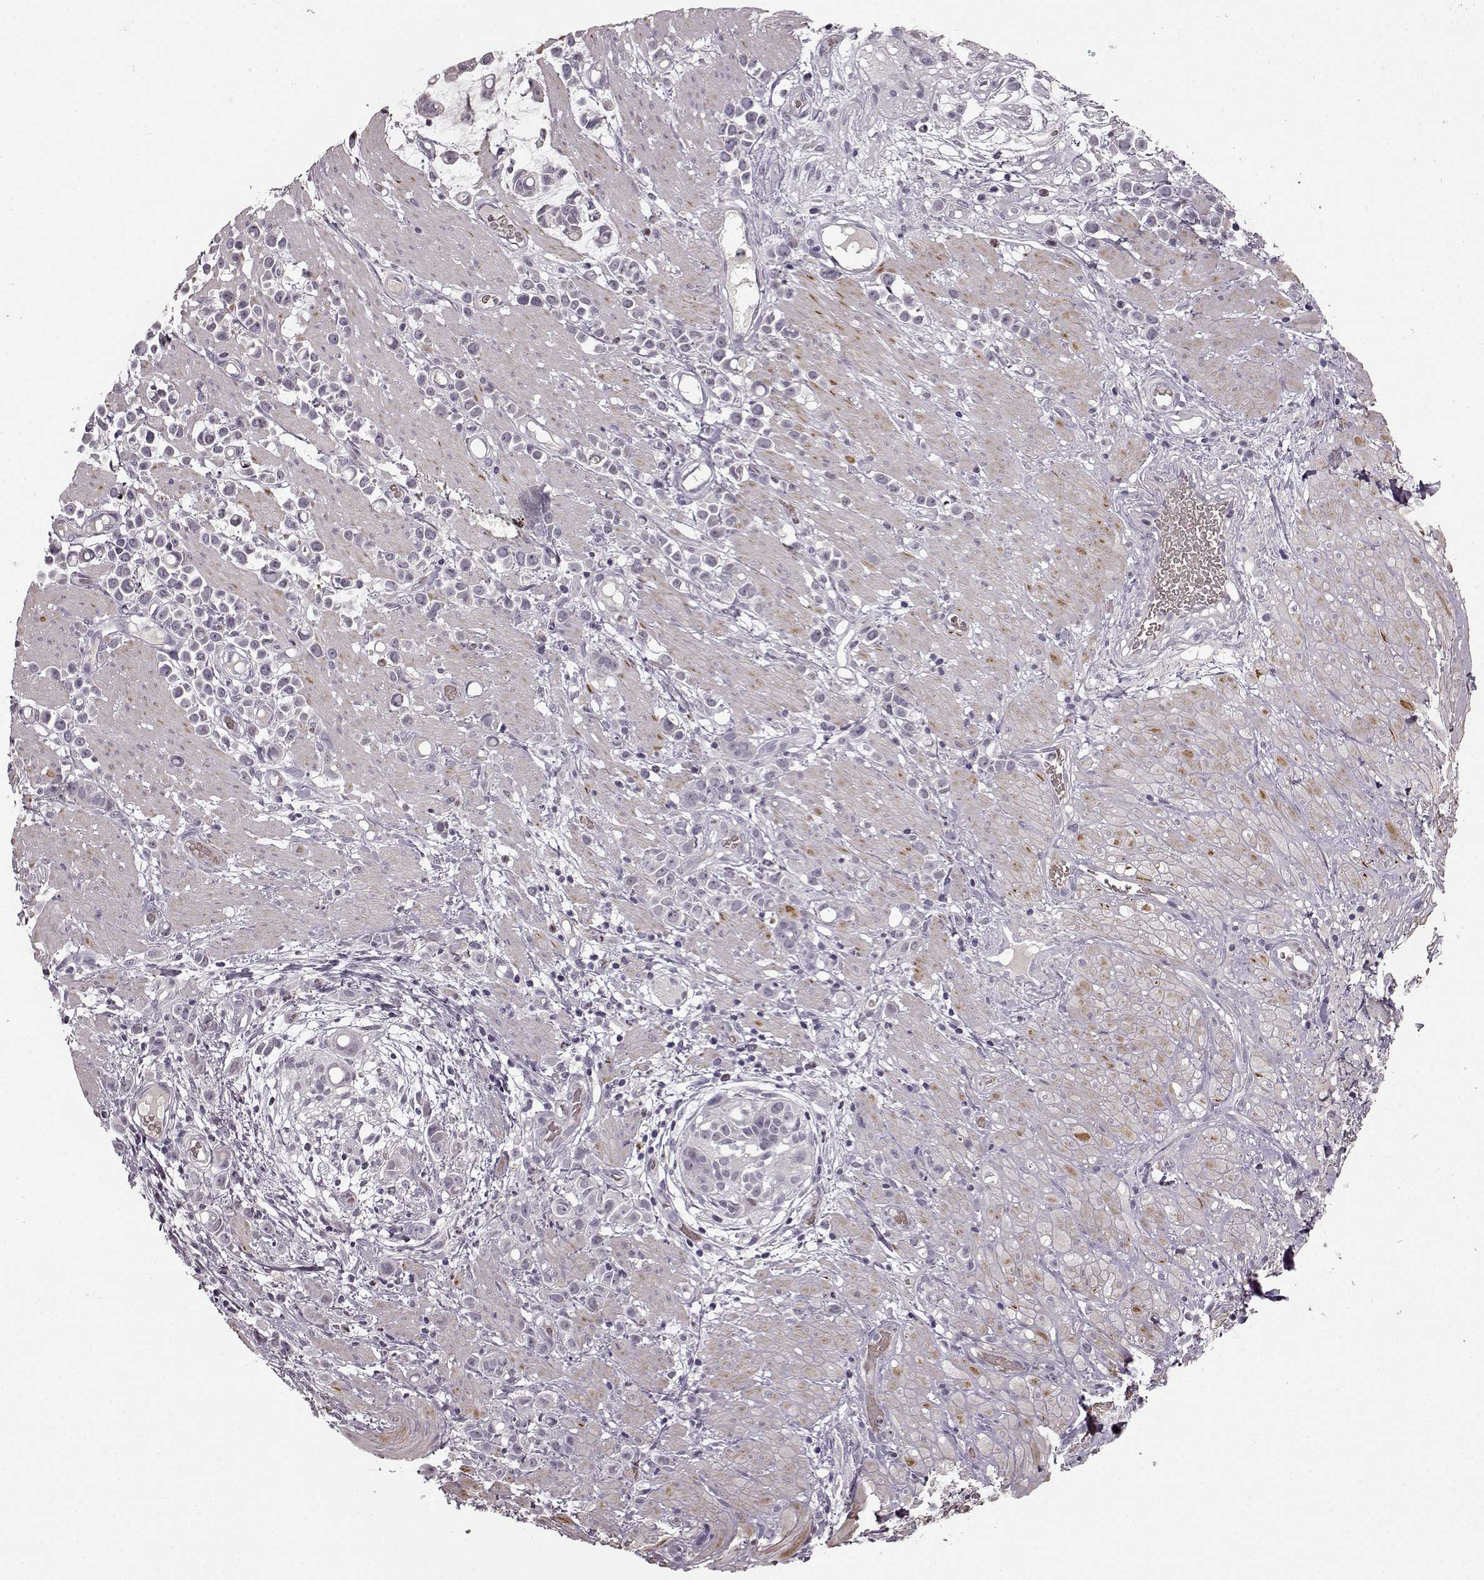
{"staining": {"intensity": "negative", "quantity": "none", "location": "none"}, "tissue": "stomach cancer", "cell_type": "Tumor cells", "image_type": "cancer", "snomed": [{"axis": "morphology", "description": "Adenocarcinoma, NOS"}, {"axis": "topography", "description": "Stomach"}], "caption": "High power microscopy image of an immunohistochemistry image of stomach cancer (adenocarcinoma), revealing no significant positivity in tumor cells. (DAB immunohistochemistry (IHC) with hematoxylin counter stain).", "gene": "CNGA3", "patient": {"sex": "male", "age": 82}}